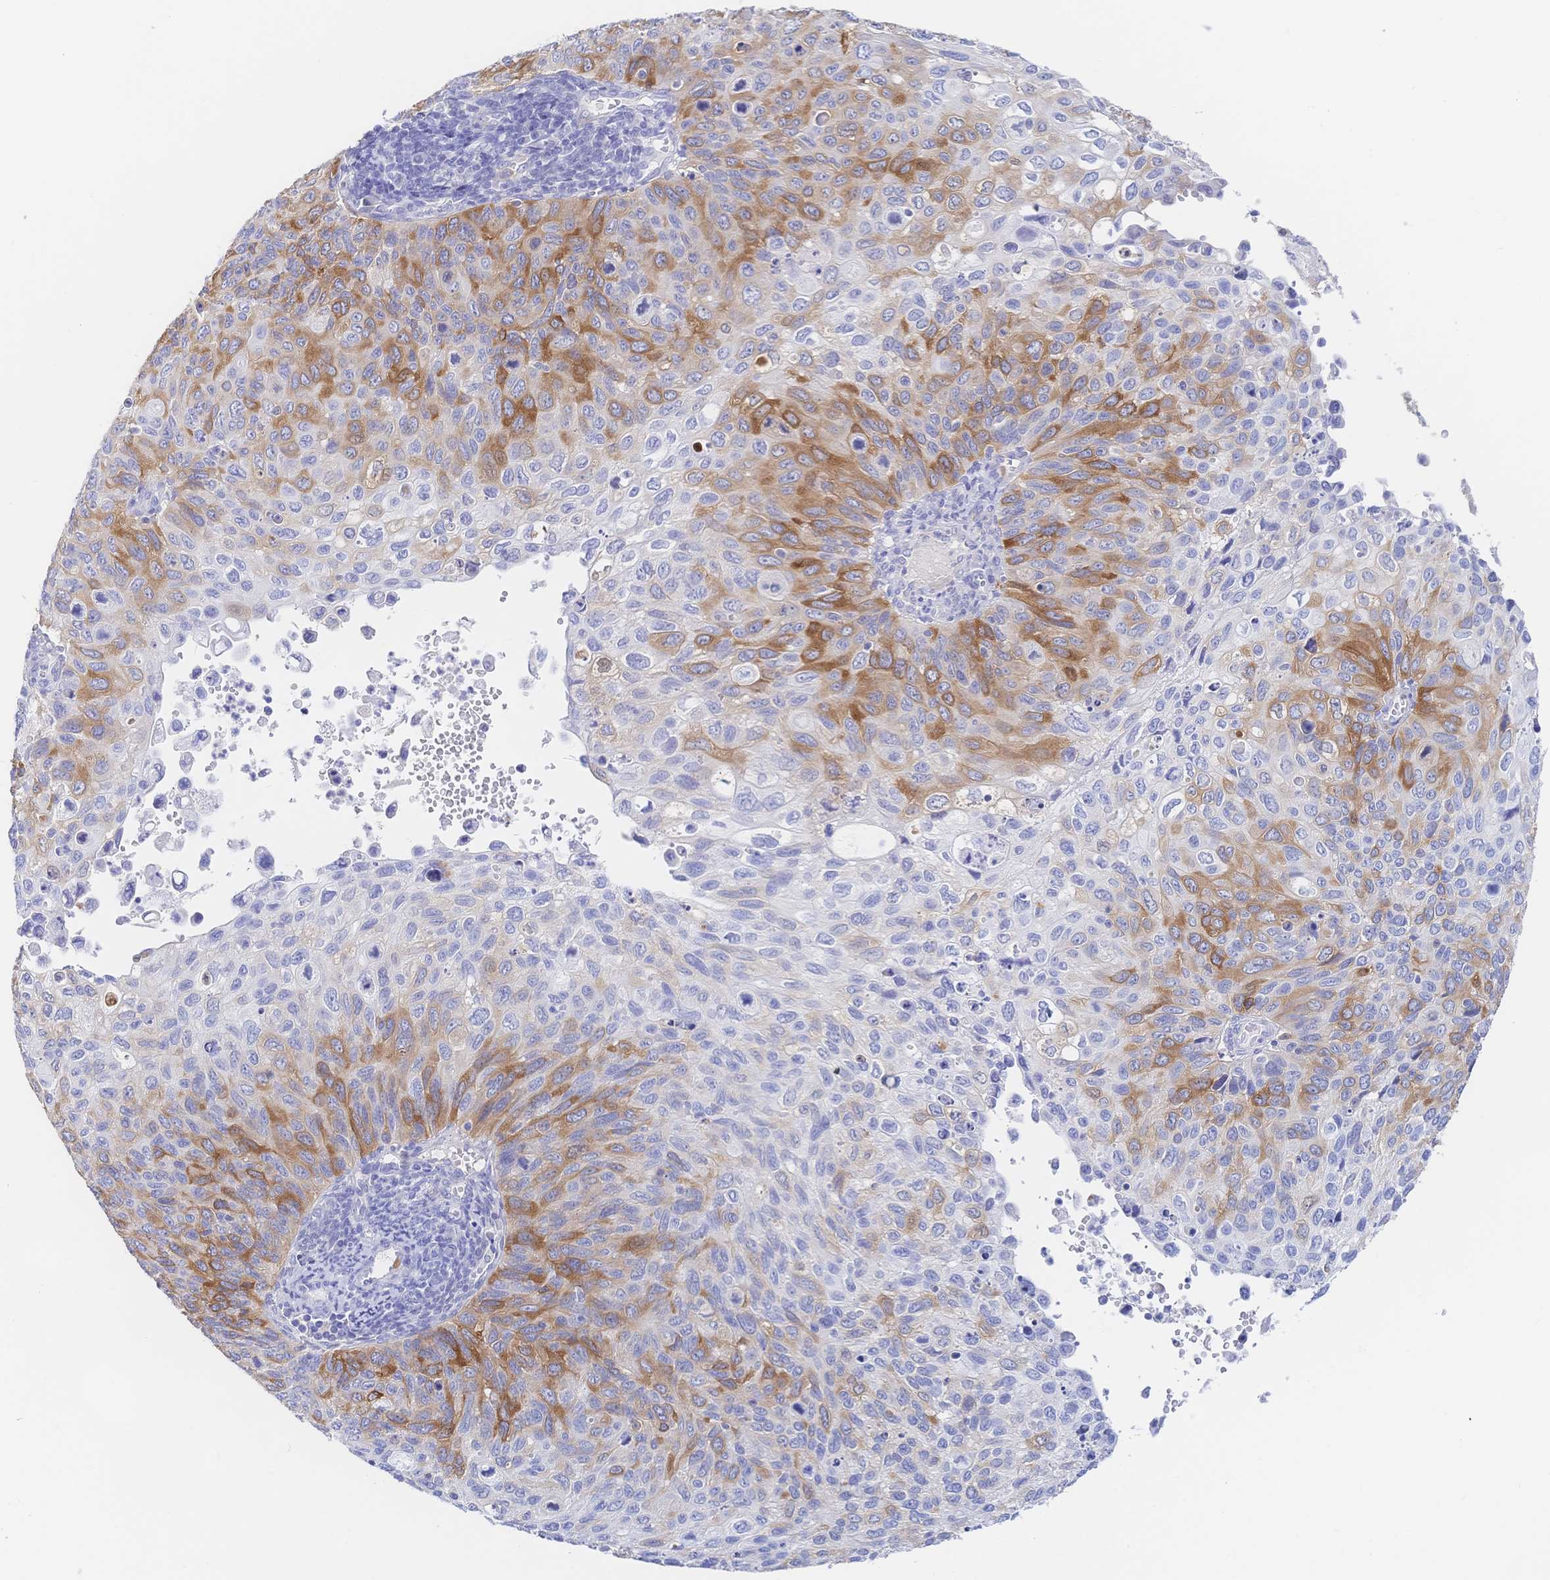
{"staining": {"intensity": "moderate", "quantity": "25%-75%", "location": "cytoplasmic/membranous"}, "tissue": "cervical cancer", "cell_type": "Tumor cells", "image_type": "cancer", "snomed": [{"axis": "morphology", "description": "Squamous cell carcinoma, NOS"}, {"axis": "topography", "description": "Cervix"}], "caption": "About 25%-75% of tumor cells in cervical cancer display moderate cytoplasmic/membranous protein positivity as visualized by brown immunohistochemical staining.", "gene": "RRM1", "patient": {"sex": "female", "age": 70}}